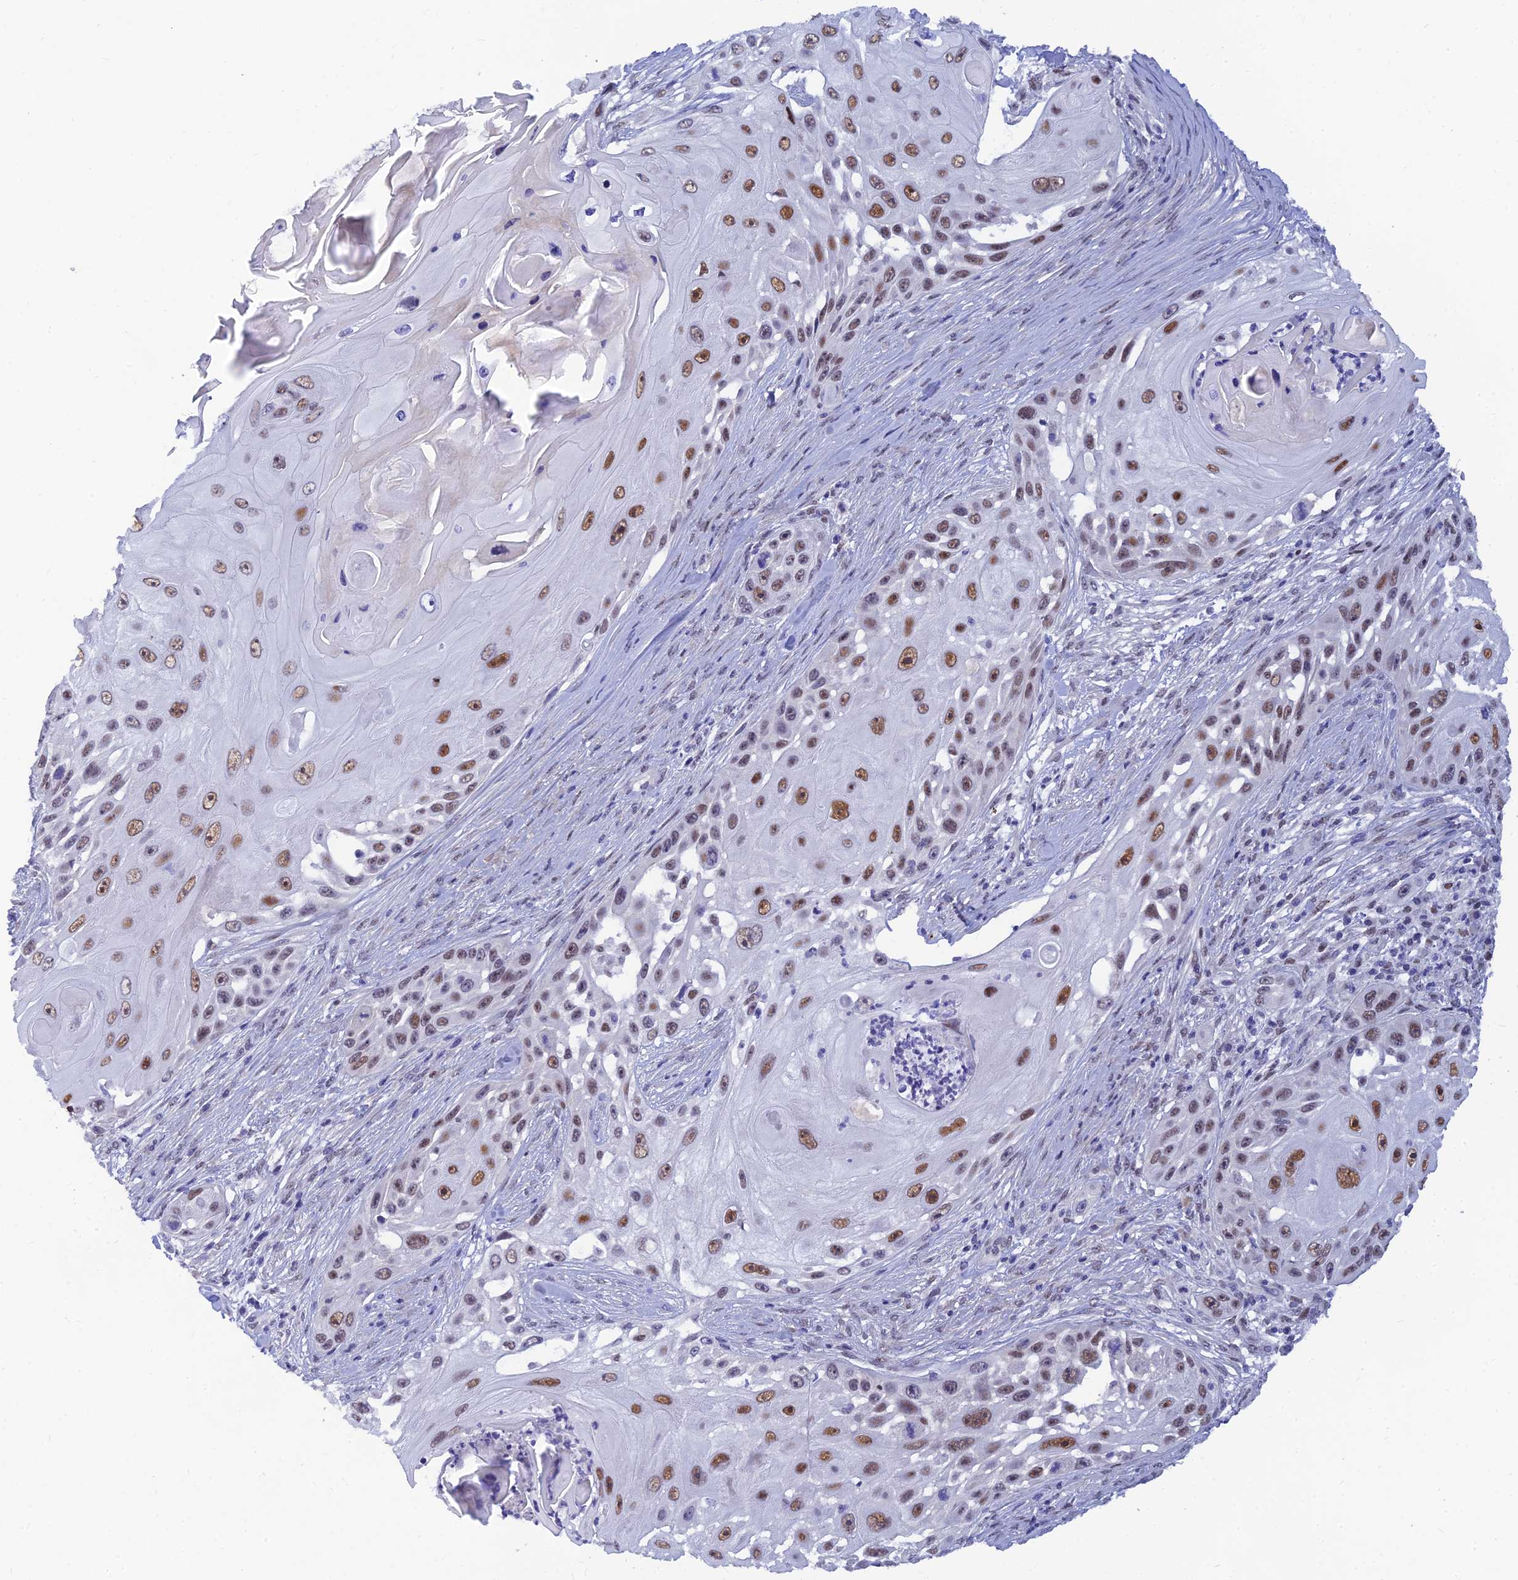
{"staining": {"intensity": "moderate", "quantity": ">75%", "location": "nuclear"}, "tissue": "skin cancer", "cell_type": "Tumor cells", "image_type": "cancer", "snomed": [{"axis": "morphology", "description": "Squamous cell carcinoma, NOS"}, {"axis": "topography", "description": "Skin"}], "caption": "A brown stain highlights moderate nuclear staining of a protein in skin cancer tumor cells. Nuclei are stained in blue.", "gene": "CLK4", "patient": {"sex": "female", "age": 44}}